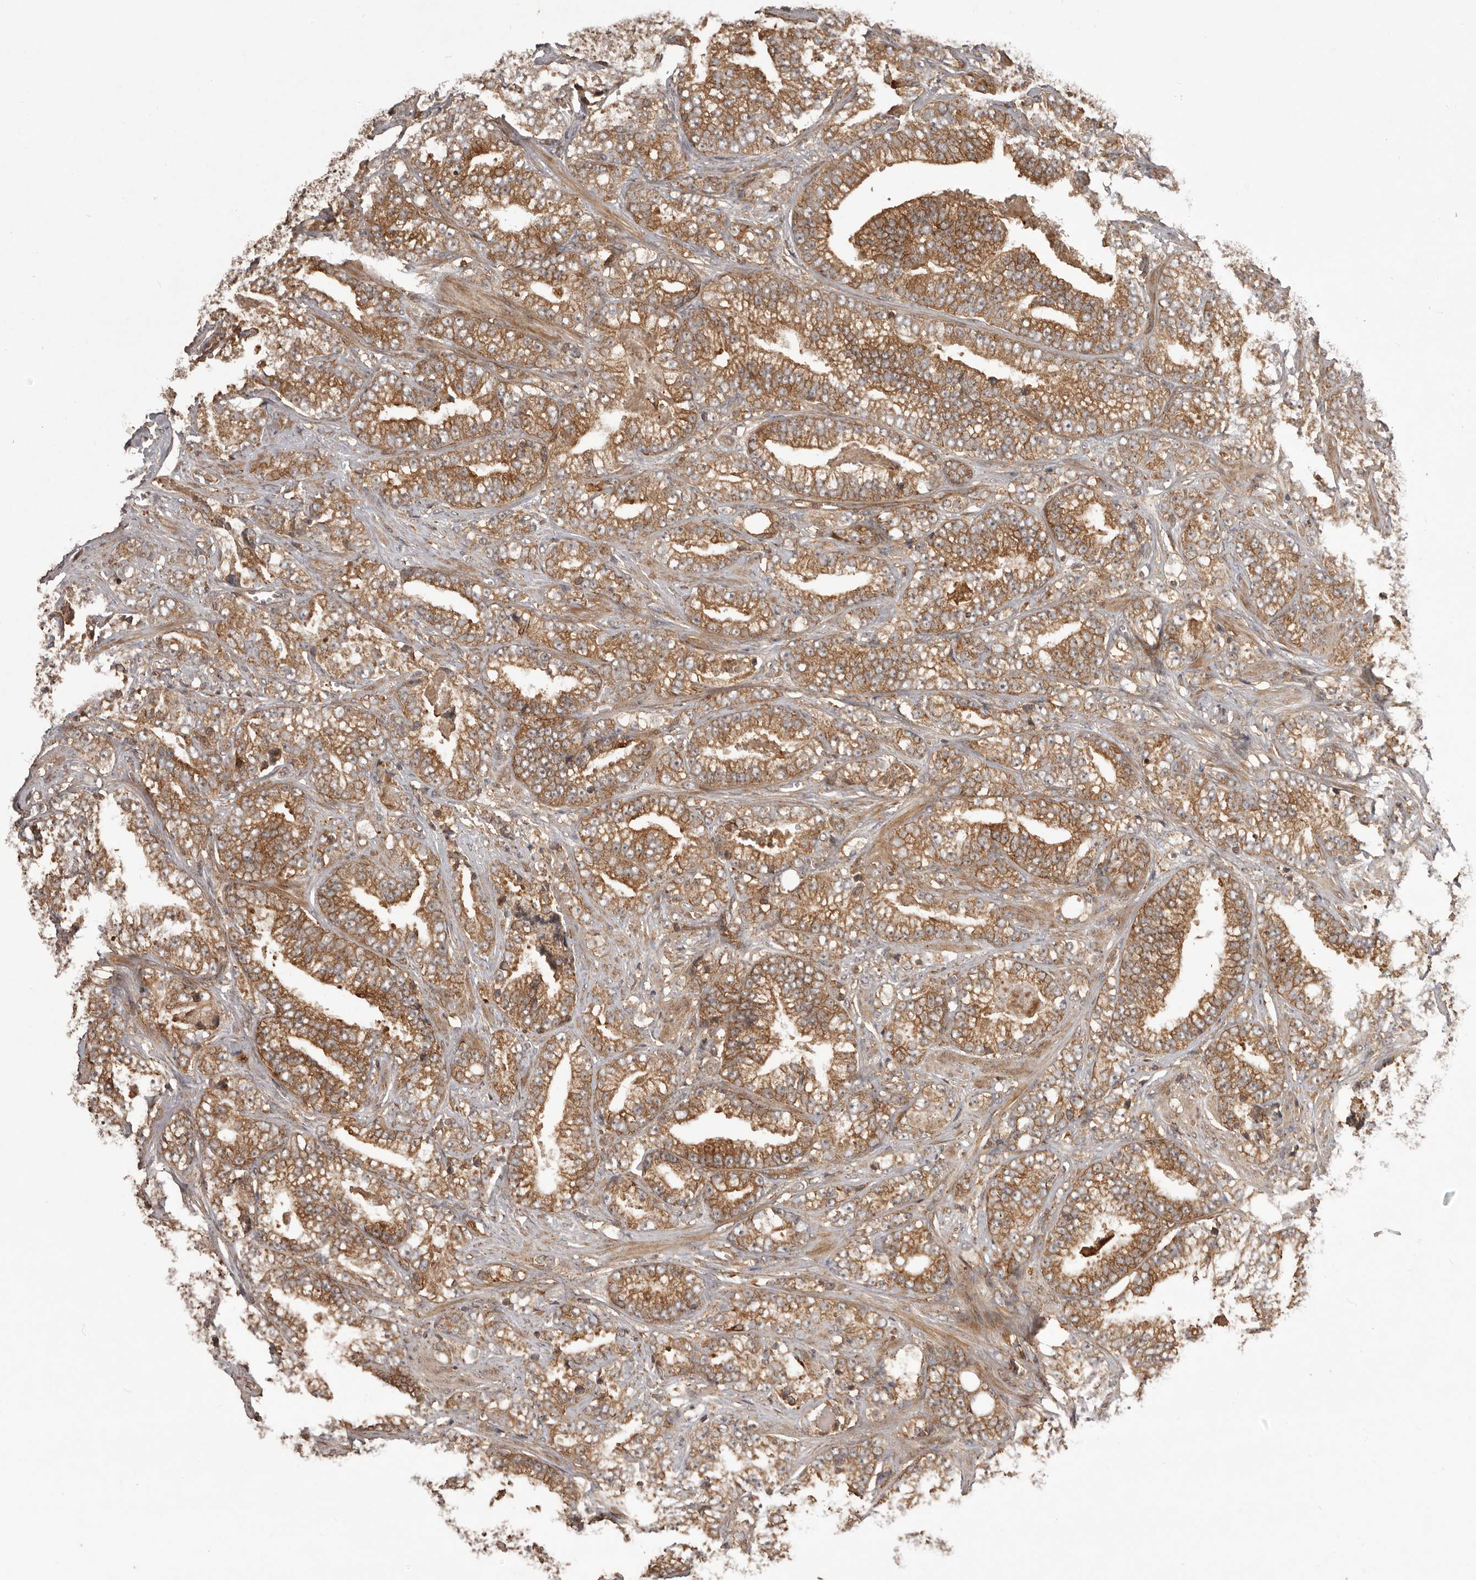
{"staining": {"intensity": "moderate", "quantity": ">75%", "location": "cytoplasmic/membranous"}, "tissue": "prostate cancer", "cell_type": "Tumor cells", "image_type": "cancer", "snomed": [{"axis": "morphology", "description": "Adenocarcinoma, High grade"}, {"axis": "topography", "description": "Prostate and seminal vesicle, NOS"}], "caption": "The histopathology image displays immunohistochemical staining of high-grade adenocarcinoma (prostate). There is moderate cytoplasmic/membranous positivity is seen in about >75% of tumor cells.", "gene": "SLC22A3", "patient": {"sex": "male", "age": 67}}